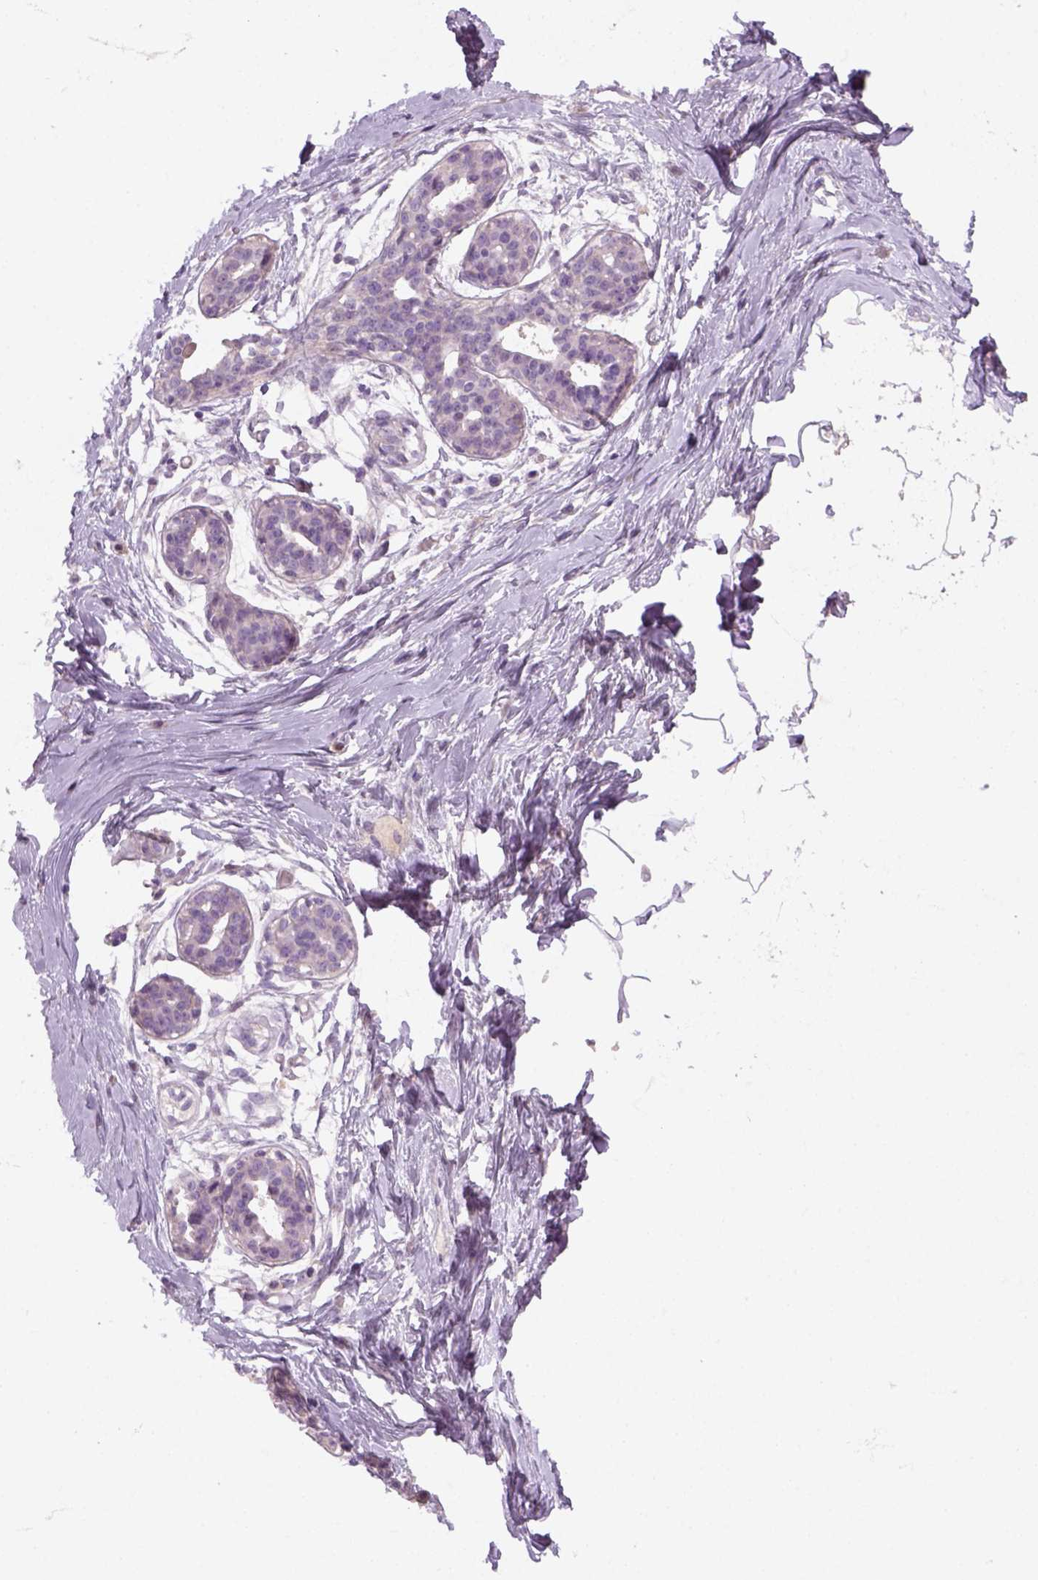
{"staining": {"intensity": "negative", "quantity": "none", "location": "none"}, "tissue": "breast", "cell_type": "Adipocytes", "image_type": "normal", "snomed": [{"axis": "morphology", "description": "Normal tissue, NOS"}, {"axis": "topography", "description": "Breast"}], "caption": "Immunohistochemistry histopathology image of unremarkable breast: human breast stained with DAB reveals no significant protein positivity in adipocytes. (DAB immunohistochemistry with hematoxylin counter stain).", "gene": "GFI1B", "patient": {"sex": "female", "age": 45}}